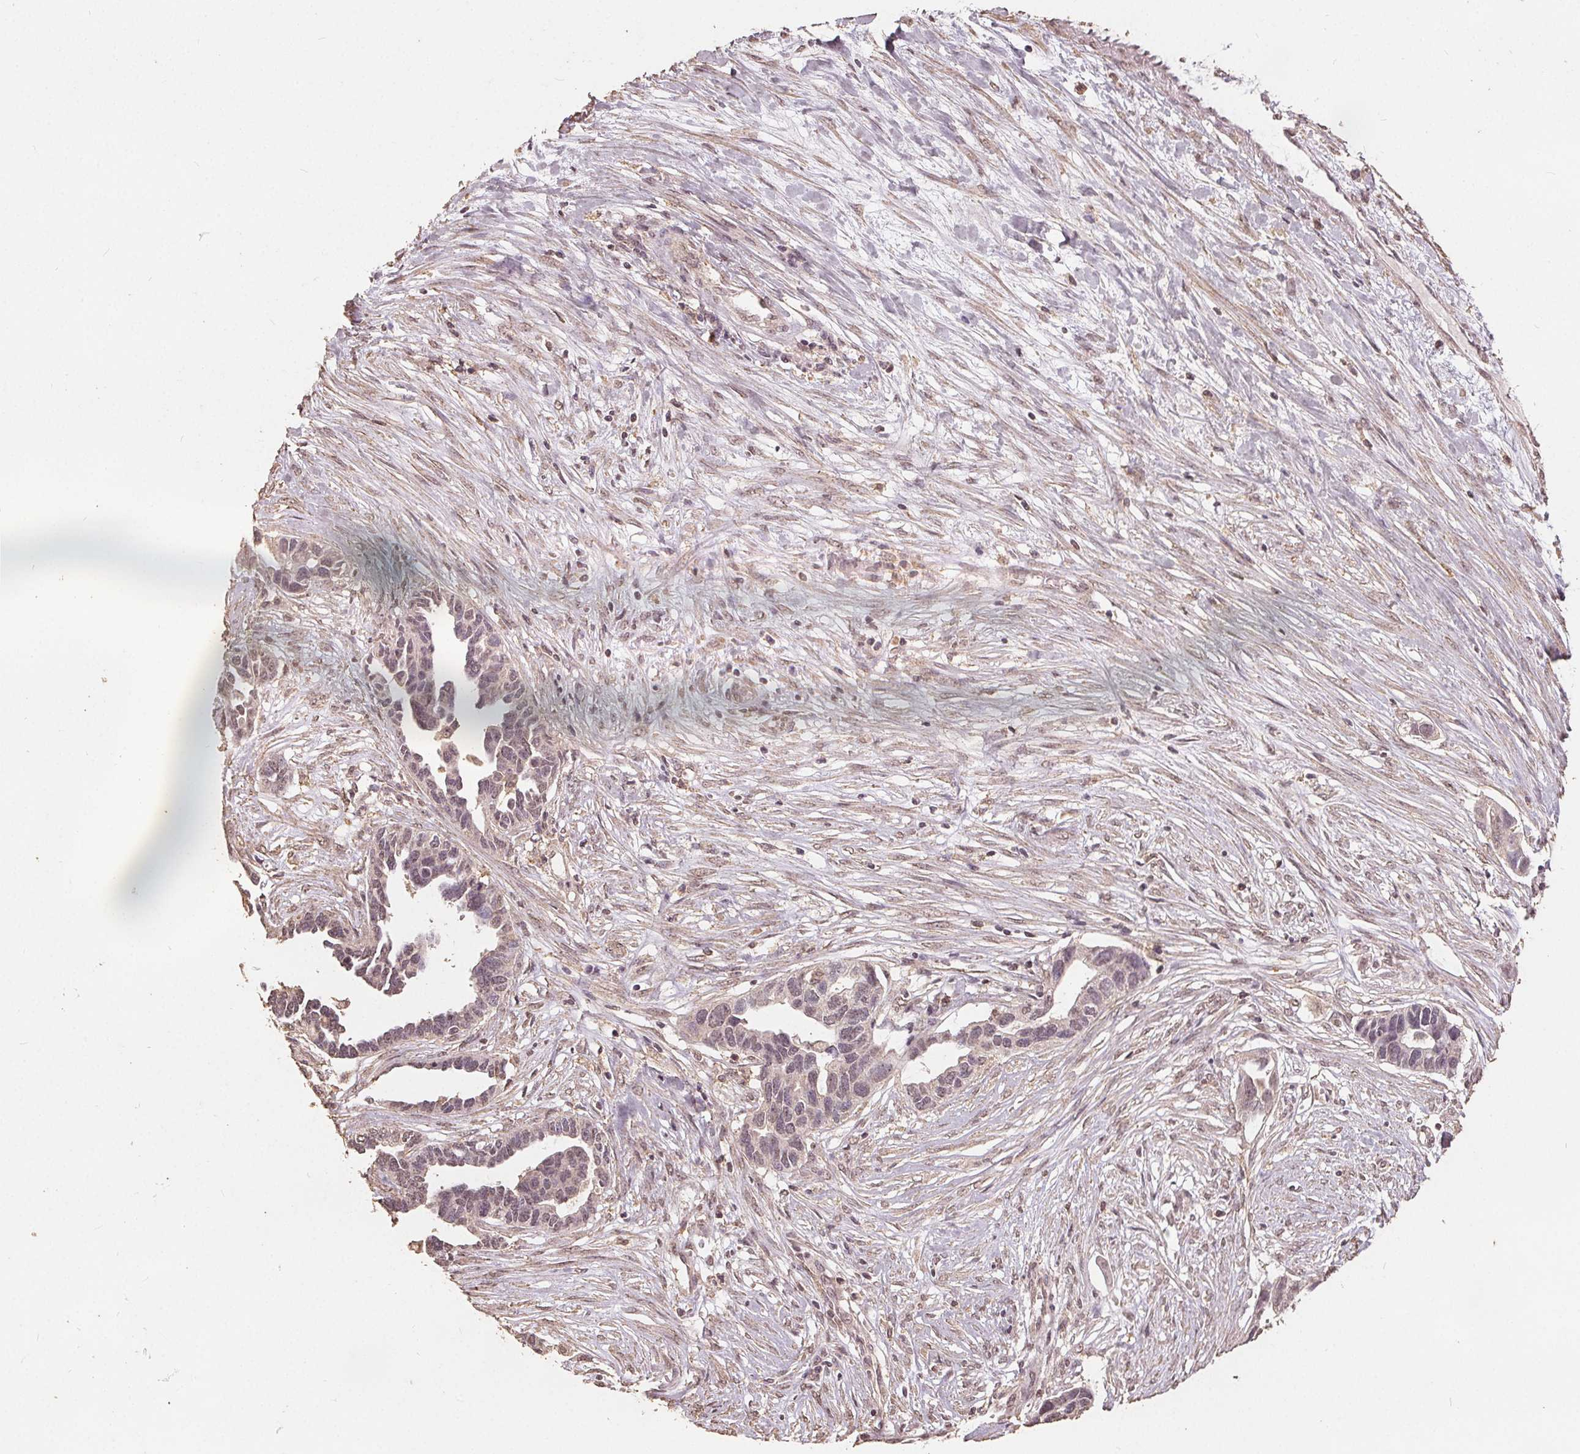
{"staining": {"intensity": "weak", "quantity": "<25%", "location": "nuclear"}, "tissue": "ovarian cancer", "cell_type": "Tumor cells", "image_type": "cancer", "snomed": [{"axis": "morphology", "description": "Cystadenocarcinoma, serous, NOS"}, {"axis": "topography", "description": "Ovary"}], "caption": "Photomicrograph shows no significant protein expression in tumor cells of serous cystadenocarcinoma (ovarian).", "gene": "DSG3", "patient": {"sex": "female", "age": 54}}